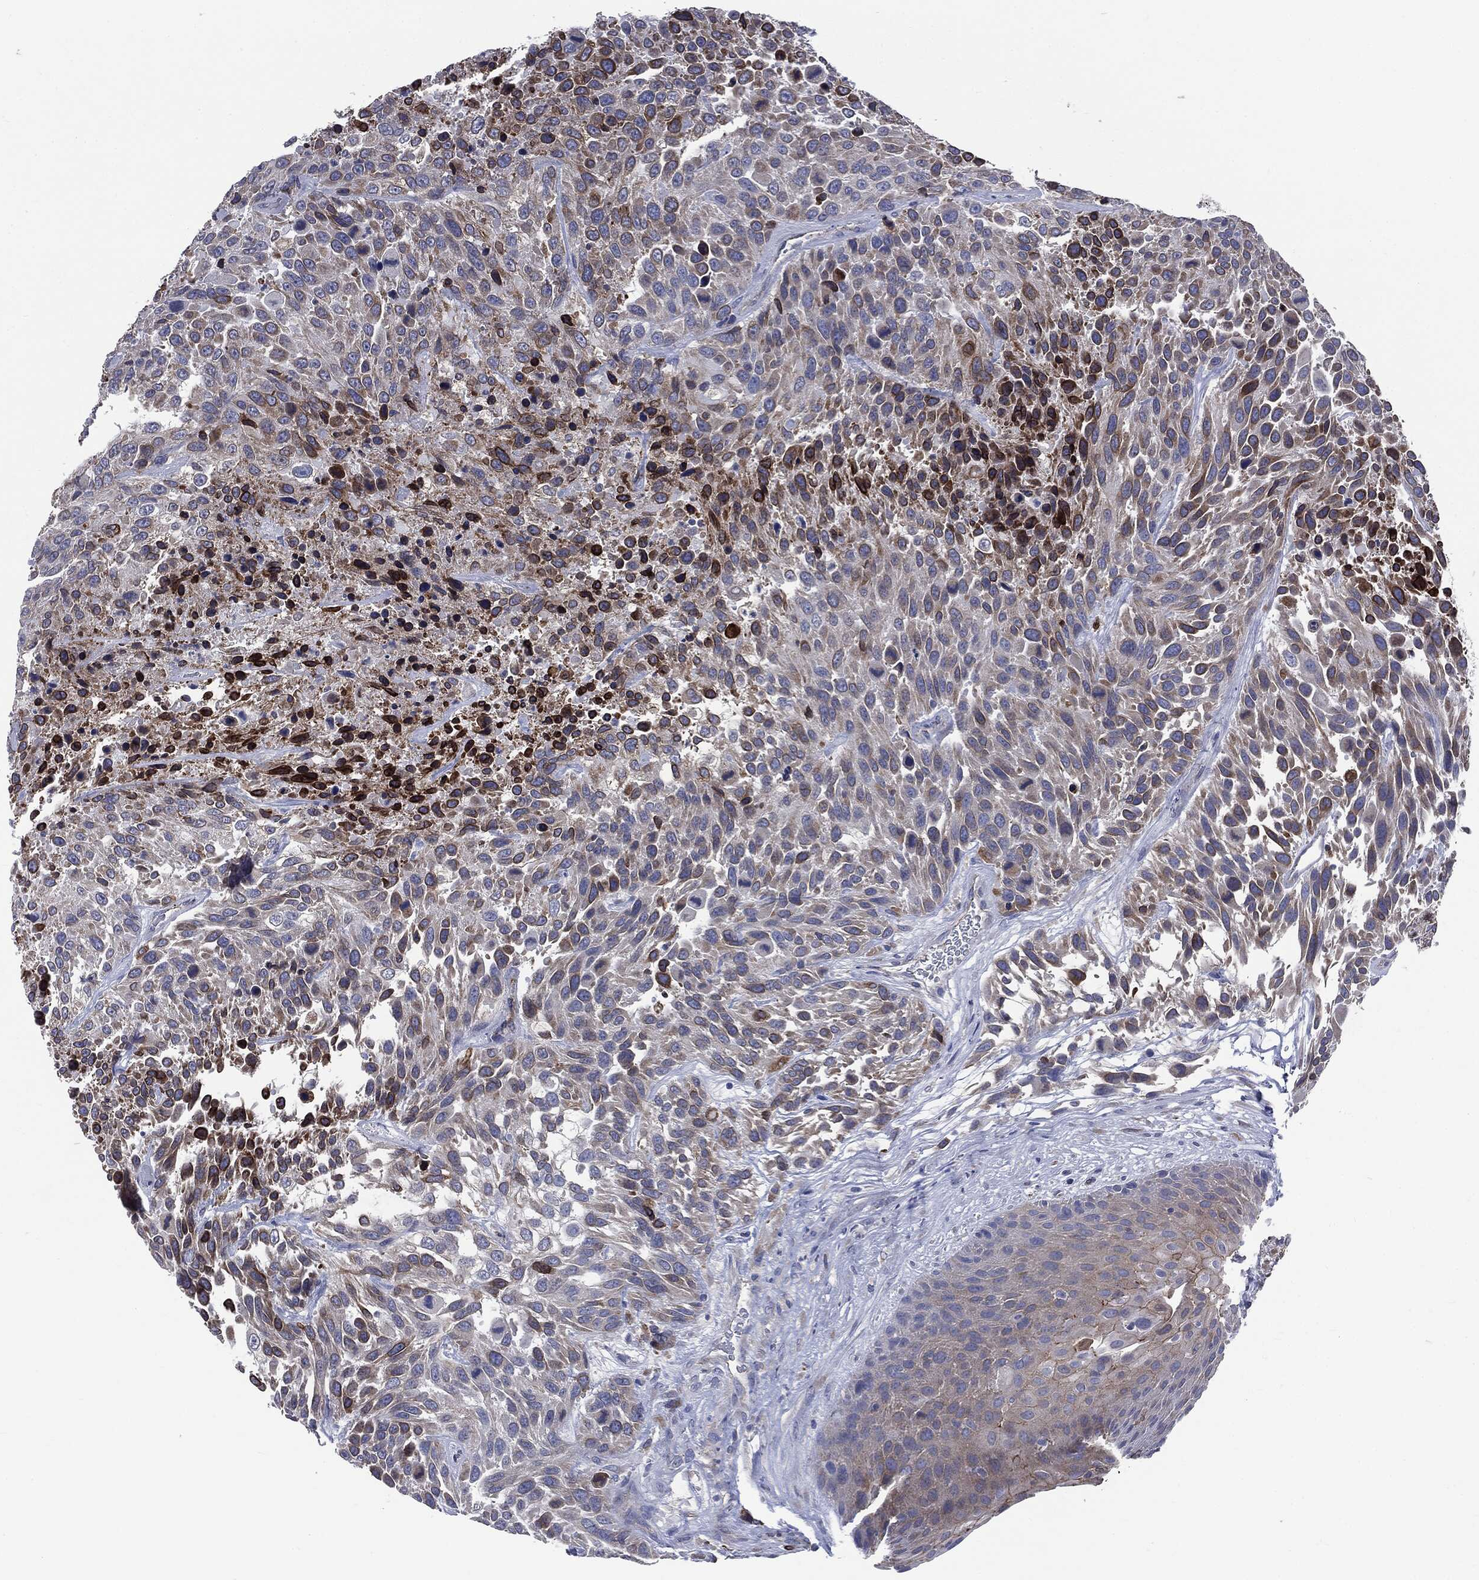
{"staining": {"intensity": "strong", "quantity": "<25%", "location": "cytoplasmic/membranous,nuclear"}, "tissue": "urothelial cancer", "cell_type": "Tumor cells", "image_type": "cancer", "snomed": [{"axis": "morphology", "description": "Urothelial carcinoma, High grade"}, {"axis": "topography", "description": "Urinary bladder"}], "caption": "Immunohistochemistry (IHC) (DAB (3,3'-diaminobenzidine)) staining of urothelial carcinoma (high-grade) demonstrates strong cytoplasmic/membranous and nuclear protein staining in about <25% of tumor cells.", "gene": "PTGS2", "patient": {"sex": "female", "age": 70}}